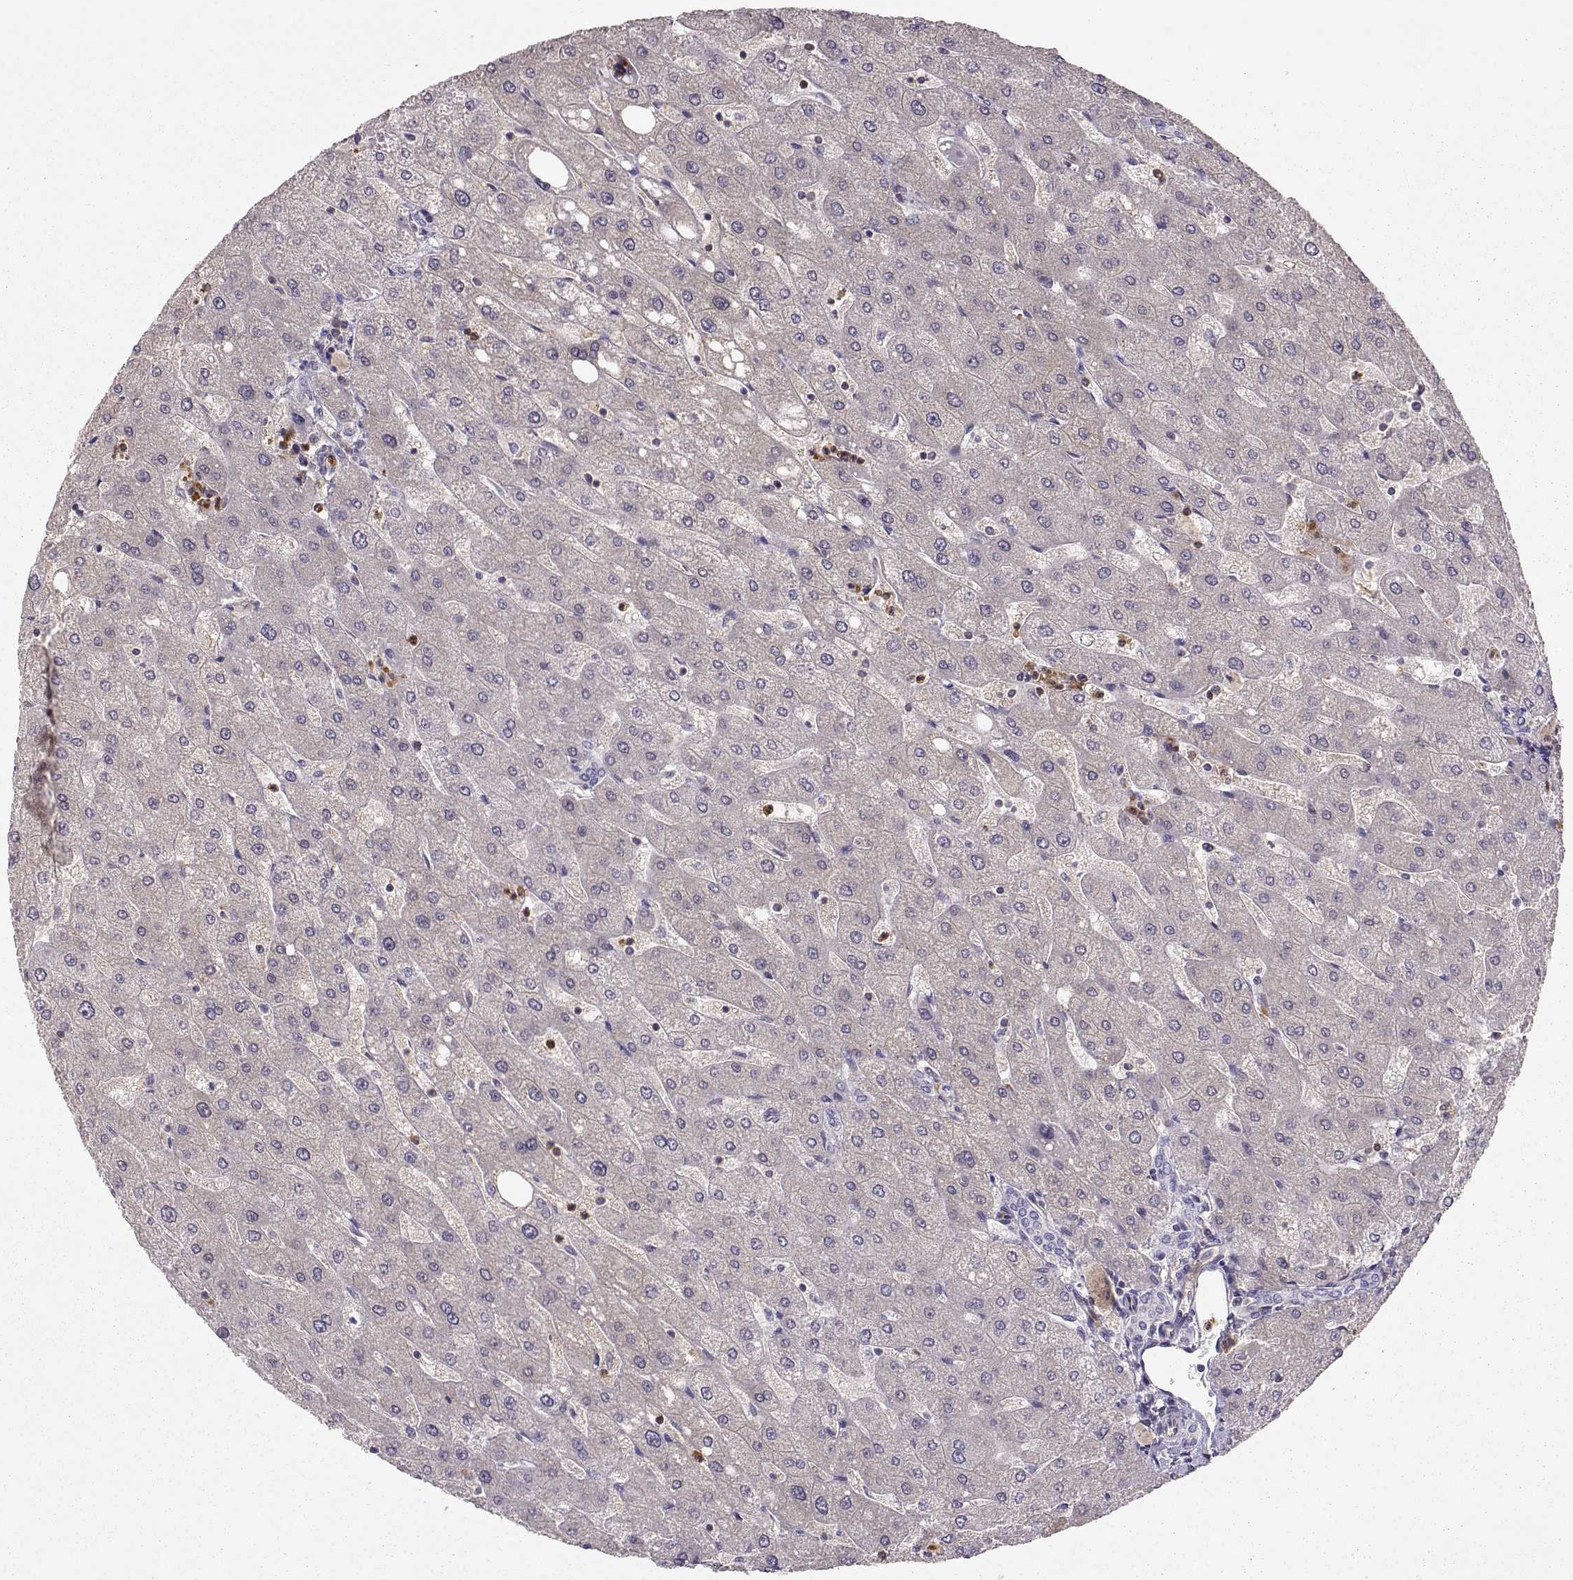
{"staining": {"intensity": "negative", "quantity": "none", "location": "none"}, "tissue": "liver", "cell_type": "Cholangiocytes", "image_type": "normal", "snomed": [{"axis": "morphology", "description": "Normal tissue, NOS"}, {"axis": "topography", "description": "Liver"}], "caption": "The IHC photomicrograph has no significant positivity in cholangiocytes of liver.", "gene": "PNP", "patient": {"sex": "male", "age": 67}}